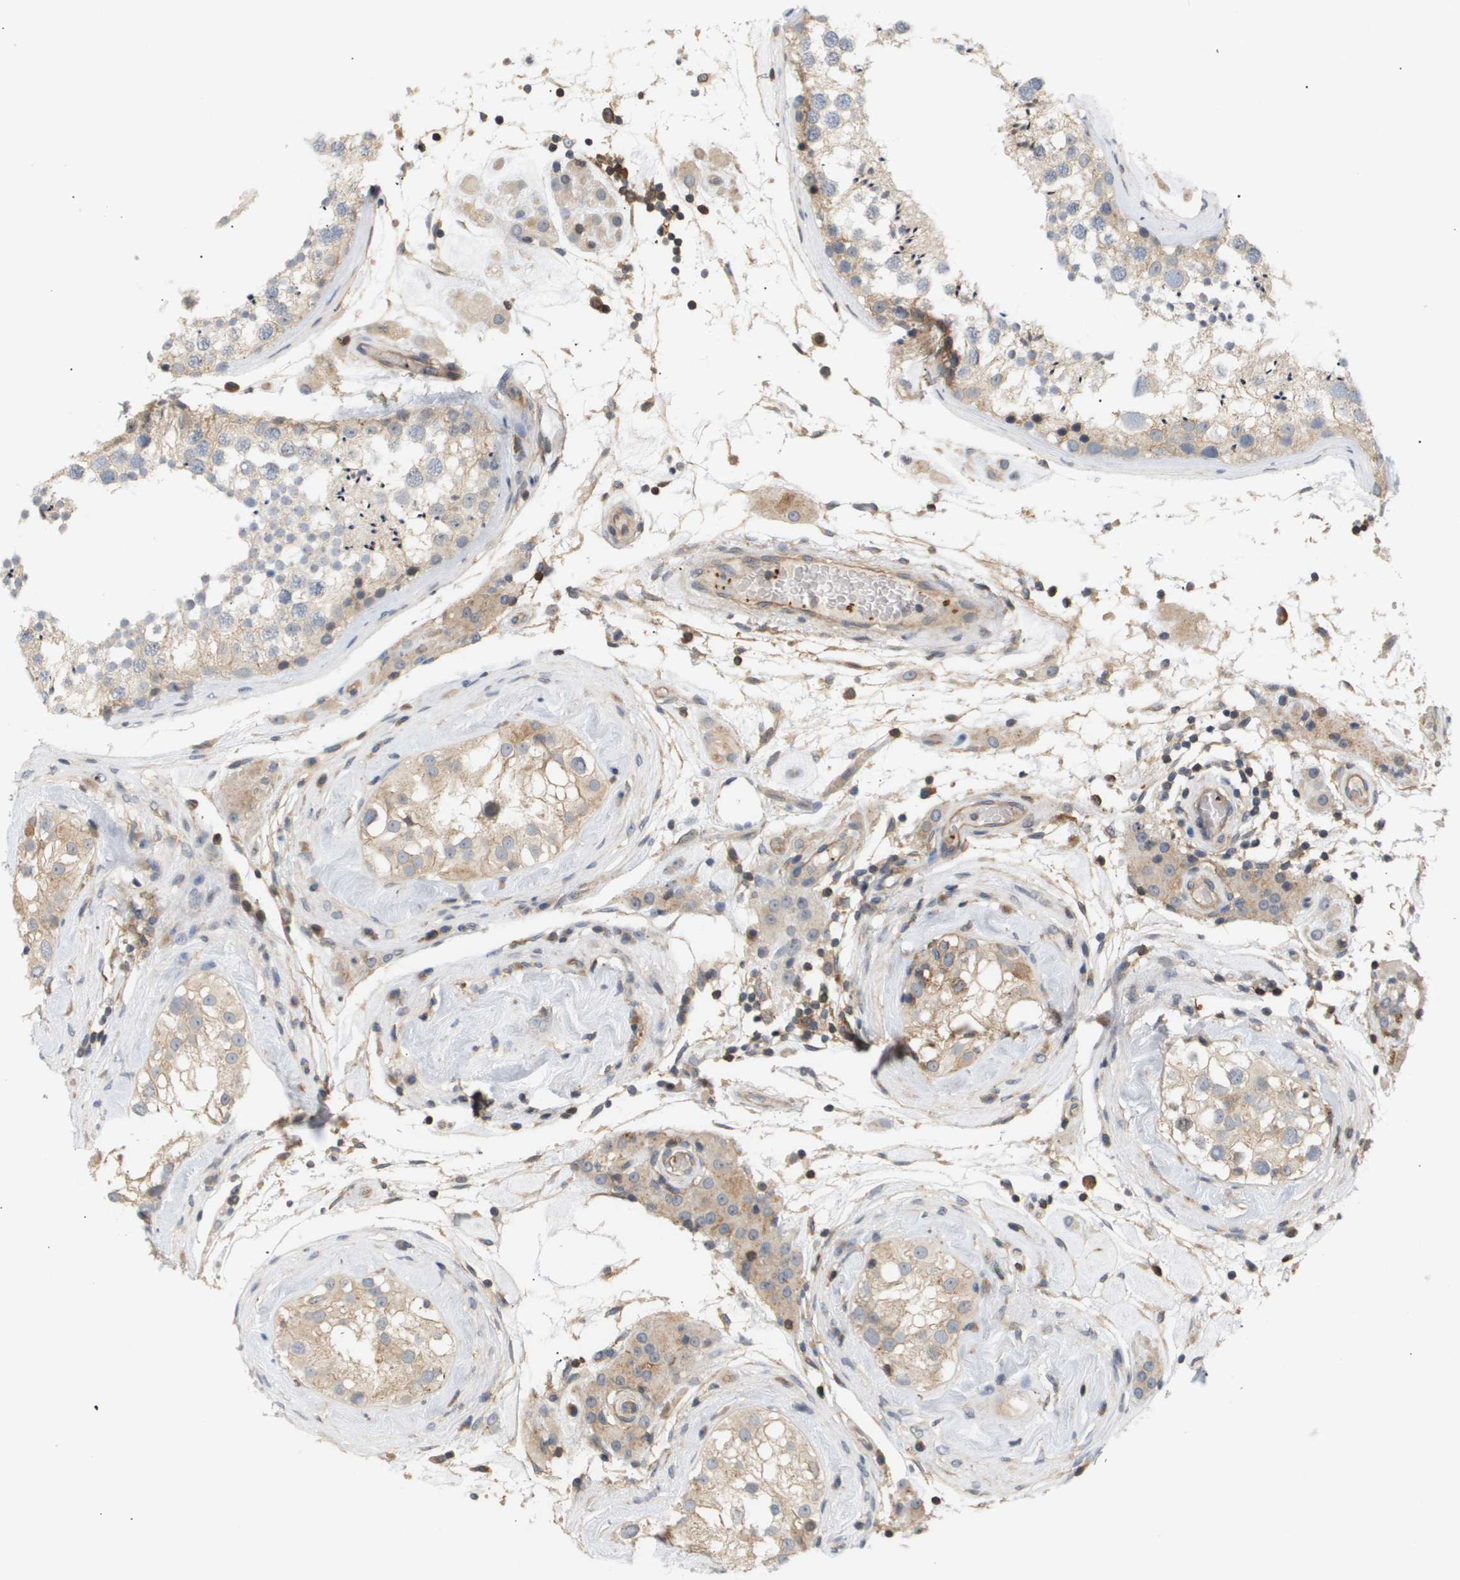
{"staining": {"intensity": "weak", "quantity": ">75%", "location": "cytoplasmic/membranous"}, "tissue": "testis", "cell_type": "Cells in seminiferous ducts", "image_type": "normal", "snomed": [{"axis": "morphology", "description": "Normal tissue, NOS"}, {"axis": "topography", "description": "Testis"}], "caption": "Approximately >75% of cells in seminiferous ducts in benign testis exhibit weak cytoplasmic/membranous protein positivity as visualized by brown immunohistochemical staining.", "gene": "CORO2B", "patient": {"sex": "male", "age": 46}}